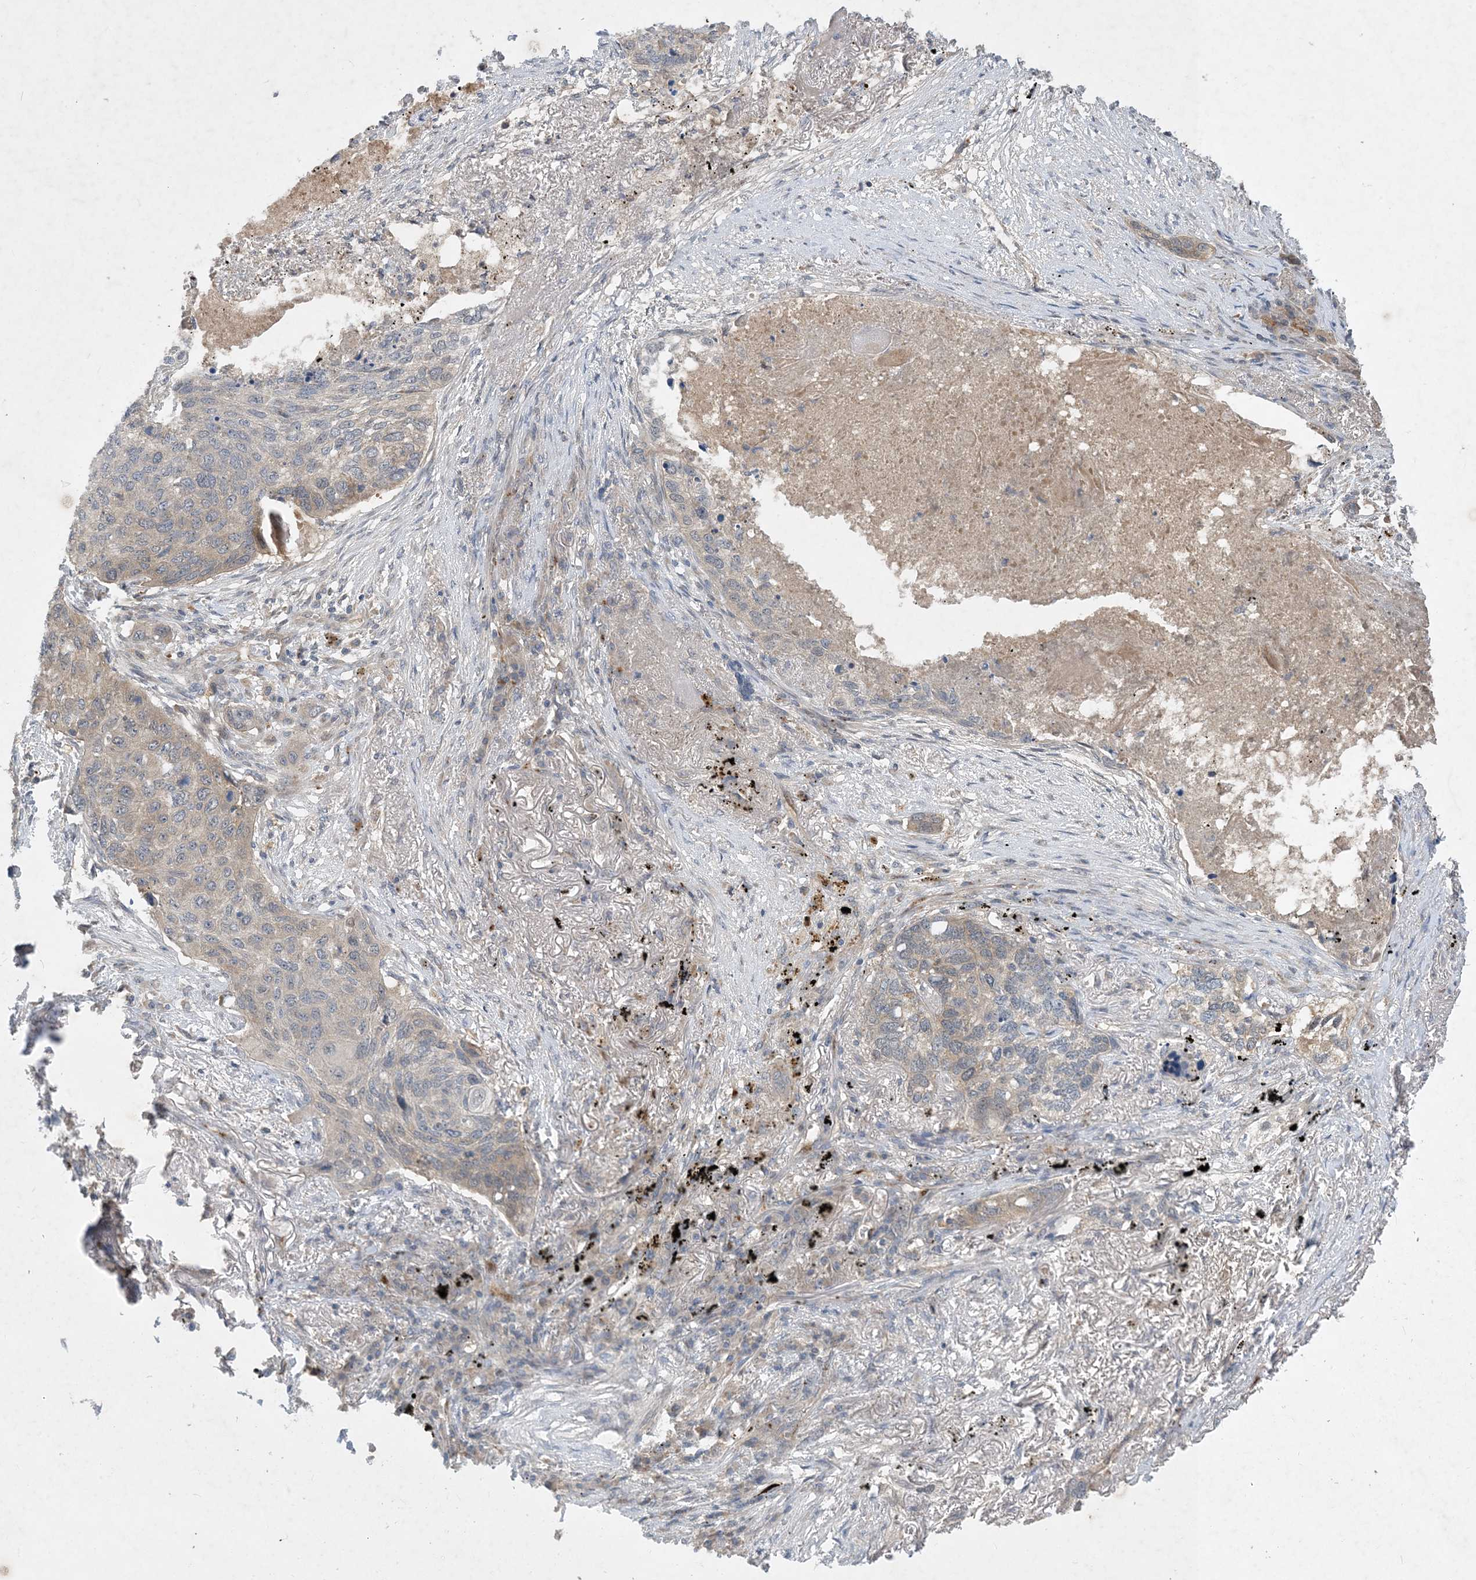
{"staining": {"intensity": "weak", "quantity": "<25%", "location": "cytoplasmic/membranous"}, "tissue": "lung cancer", "cell_type": "Tumor cells", "image_type": "cancer", "snomed": [{"axis": "morphology", "description": "Squamous cell carcinoma, NOS"}, {"axis": "topography", "description": "Lung"}], "caption": "Immunohistochemical staining of squamous cell carcinoma (lung) exhibits no significant expression in tumor cells. (DAB immunohistochemistry, high magnification).", "gene": "TINAG", "patient": {"sex": "female", "age": 63}}